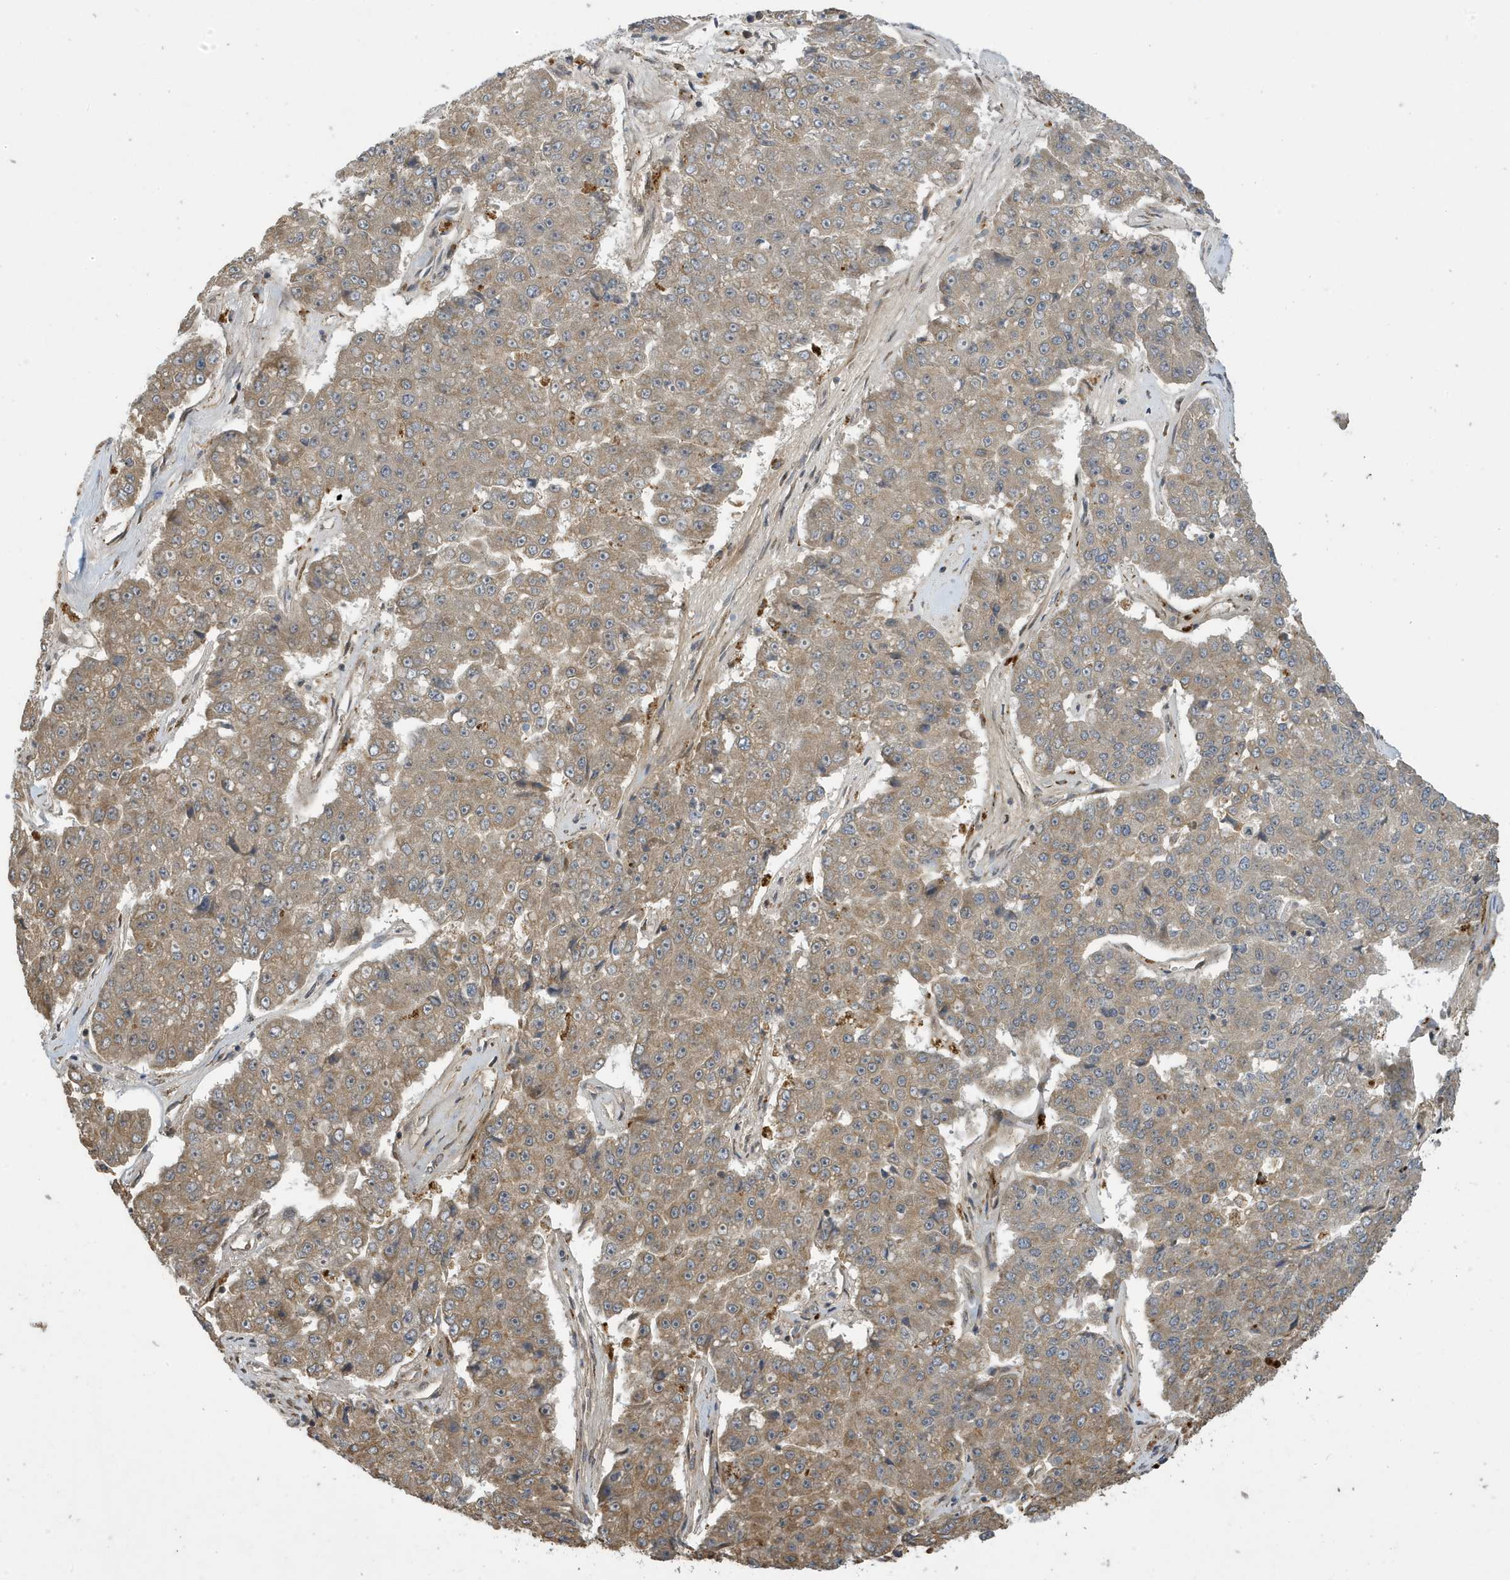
{"staining": {"intensity": "weak", "quantity": ">75%", "location": "cytoplasmic/membranous"}, "tissue": "pancreatic cancer", "cell_type": "Tumor cells", "image_type": "cancer", "snomed": [{"axis": "morphology", "description": "Adenocarcinoma, NOS"}, {"axis": "topography", "description": "Pancreas"}], "caption": "Immunohistochemical staining of pancreatic cancer (adenocarcinoma) exhibits low levels of weak cytoplasmic/membranous positivity in about >75% of tumor cells.", "gene": "NCOA7", "patient": {"sex": "male", "age": 50}}